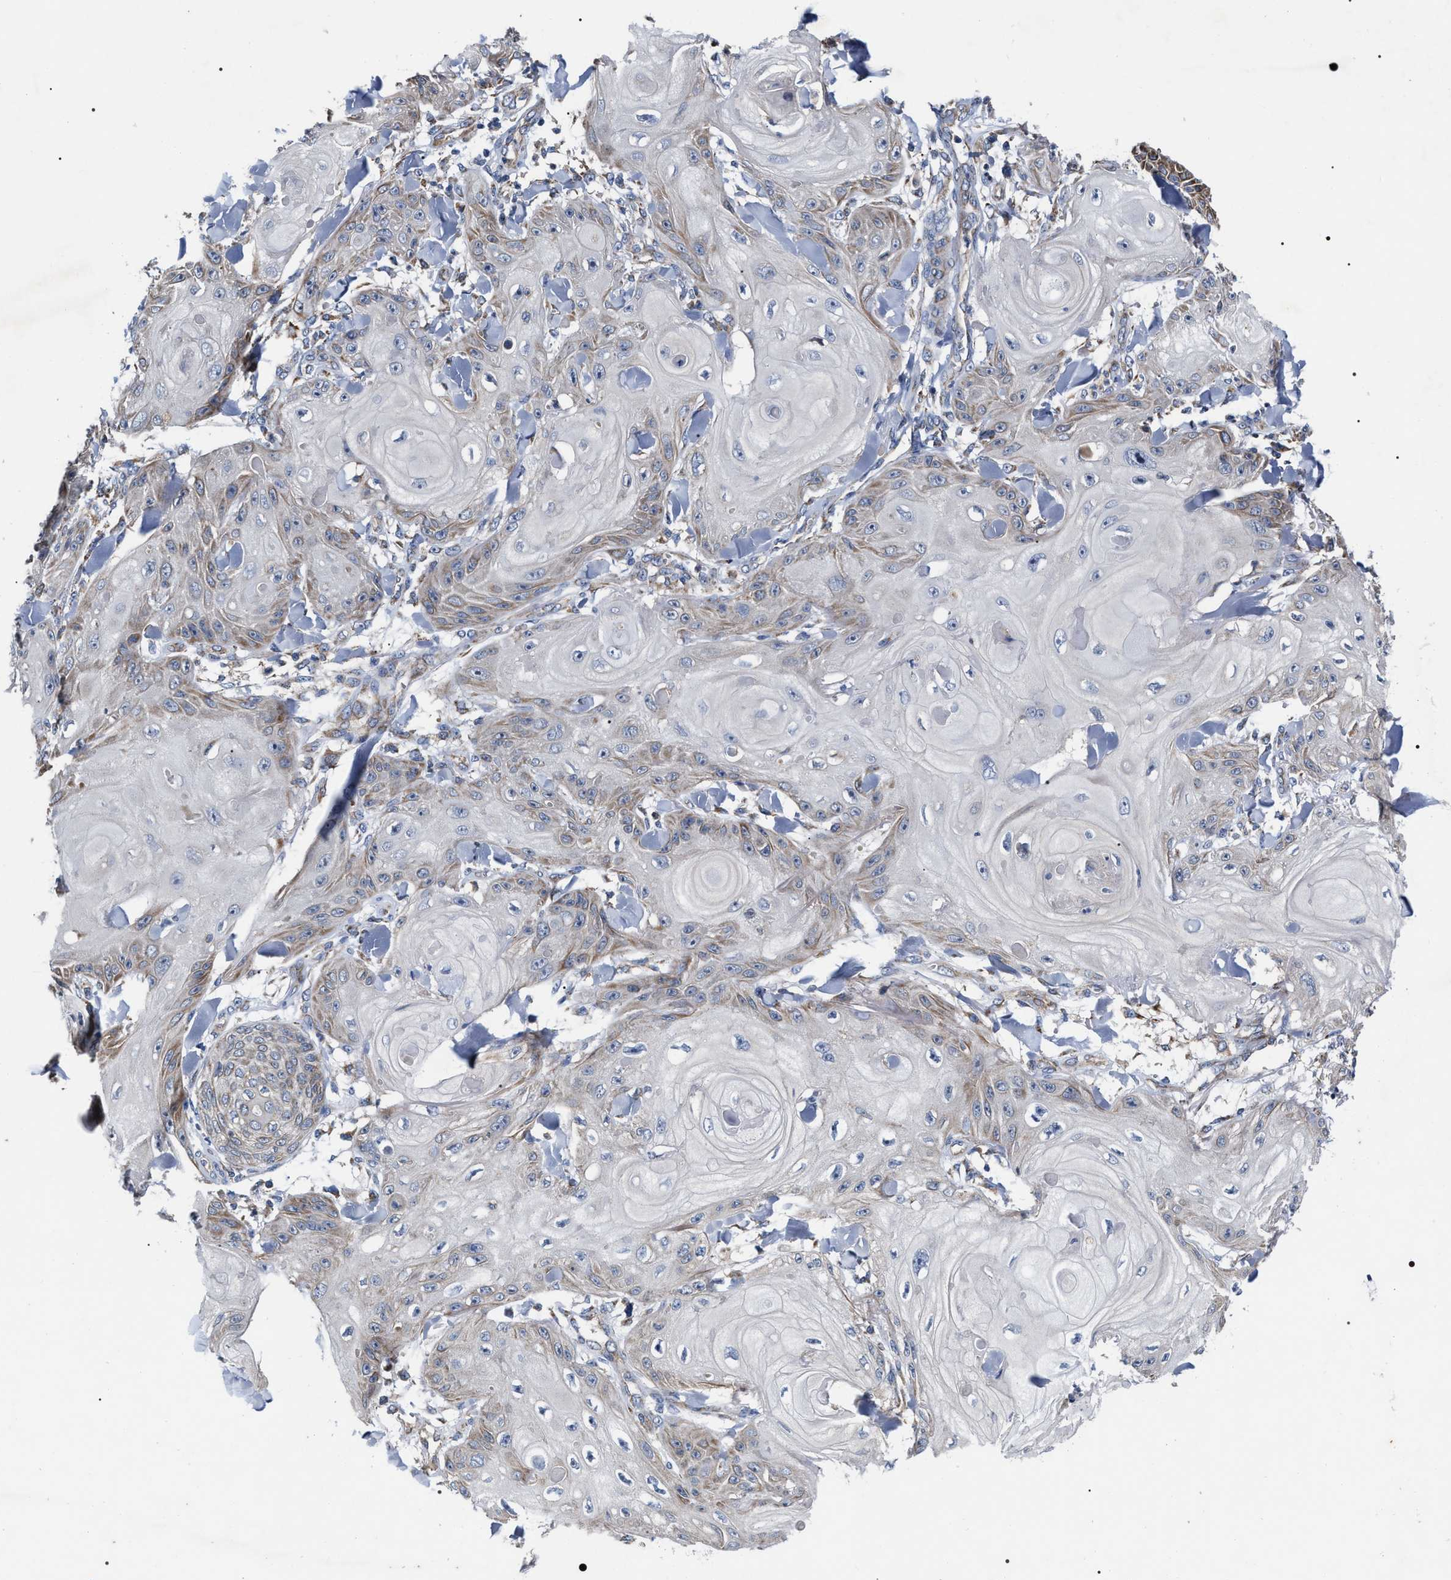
{"staining": {"intensity": "weak", "quantity": "25%-75%", "location": "cytoplasmic/membranous"}, "tissue": "skin cancer", "cell_type": "Tumor cells", "image_type": "cancer", "snomed": [{"axis": "morphology", "description": "Squamous cell carcinoma, NOS"}, {"axis": "topography", "description": "Skin"}], "caption": "The histopathology image reveals staining of squamous cell carcinoma (skin), revealing weak cytoplasmic/membranous protein staining (brown color) within tumor cells.", "gene": "MACC1", "patient": {"sex": "male", "age": 74}}